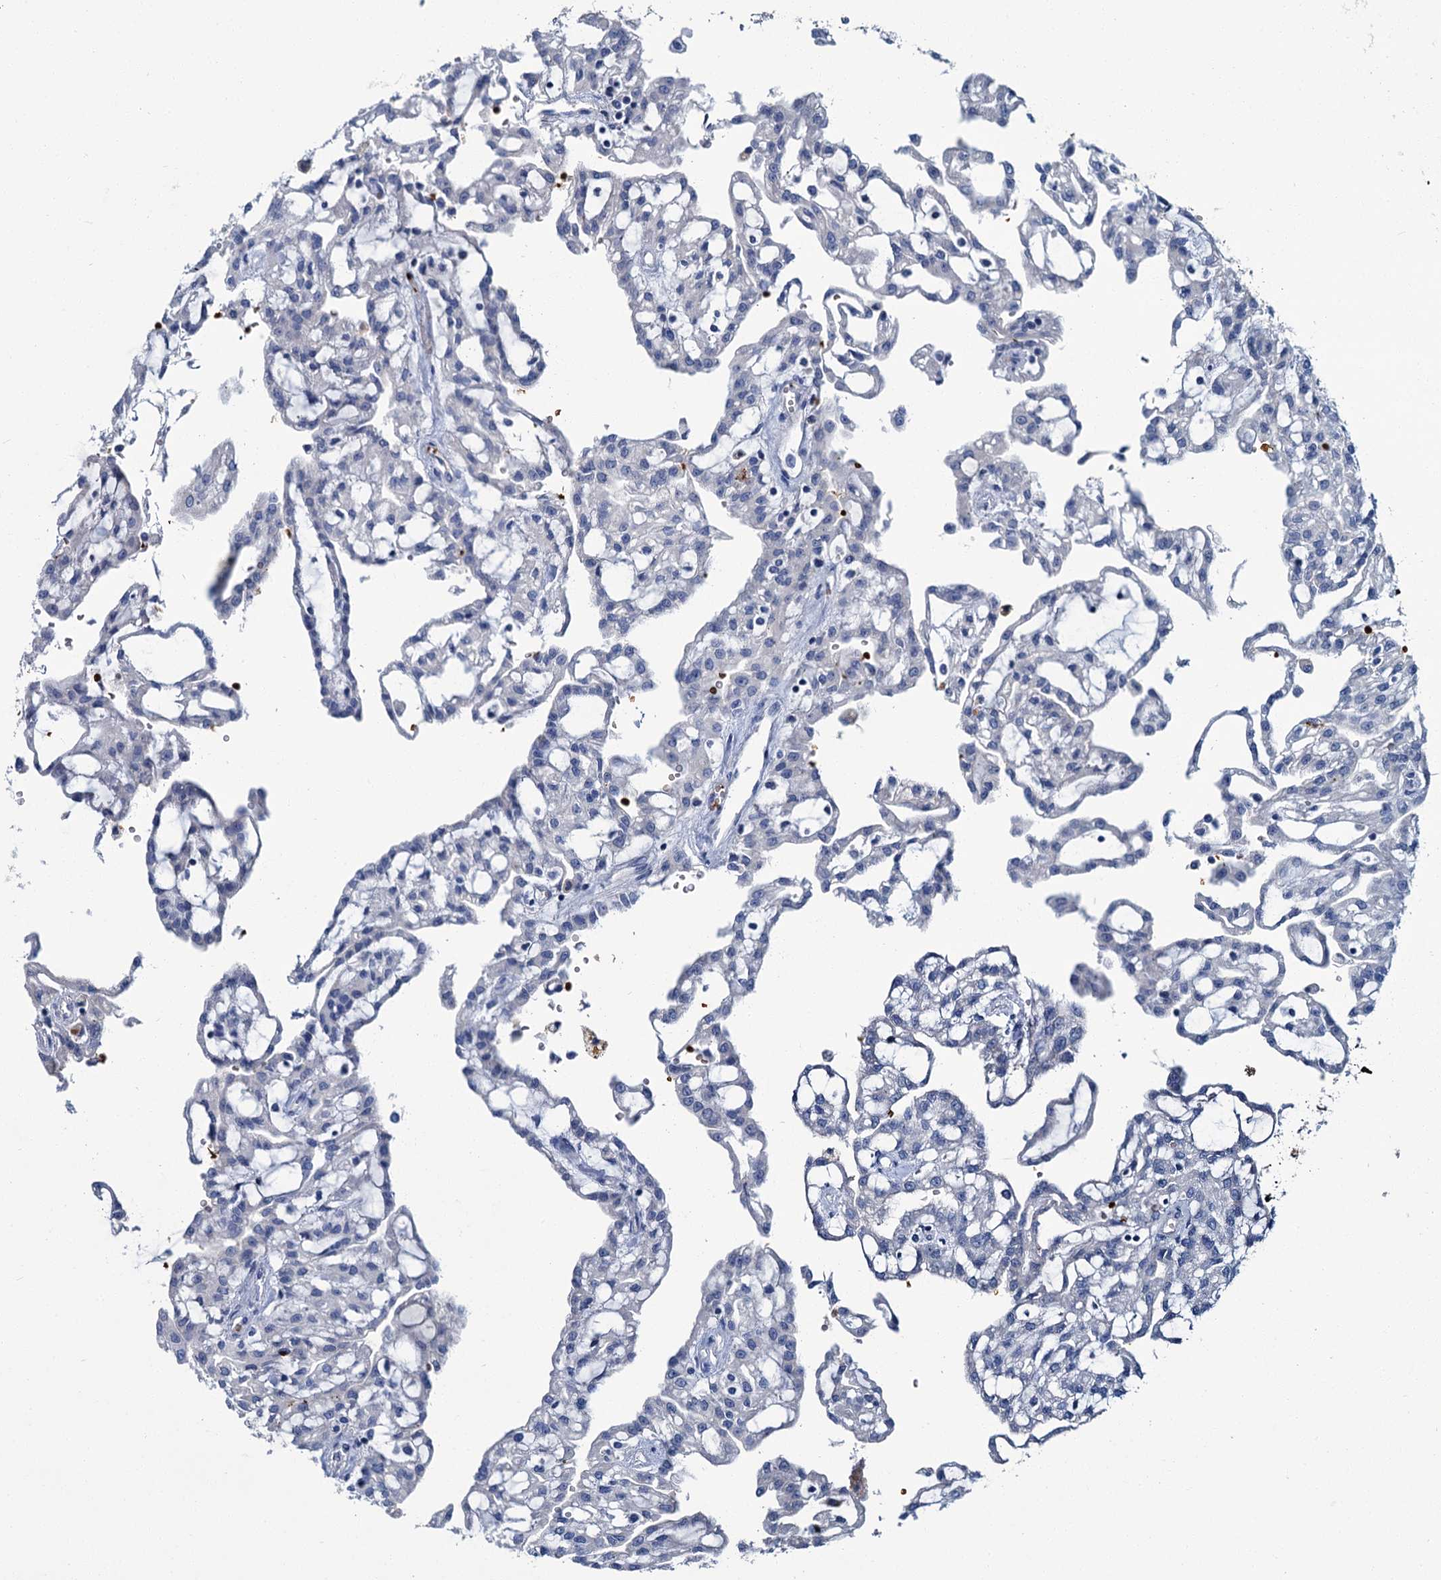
{"staining": {"intensity": "negative", "quantity": "none", "location": "none"}, "tissue": "renal cancer", "cell_type": "Tumor cells", "image_type": "cancer", "snomed": [{"axis": "morphology", "description": "Adenocarcinoma, NOS"}, {"axis": "topography", "description": "Kidney"}], "caption": "Renal cancer (adenocarcinoma) stained for a protein using immunohistochemistry (IHC) demonstrates no staining tumor cells.", "gene": "ATG2A", "patient": {"sex": "male", "age": 63}}